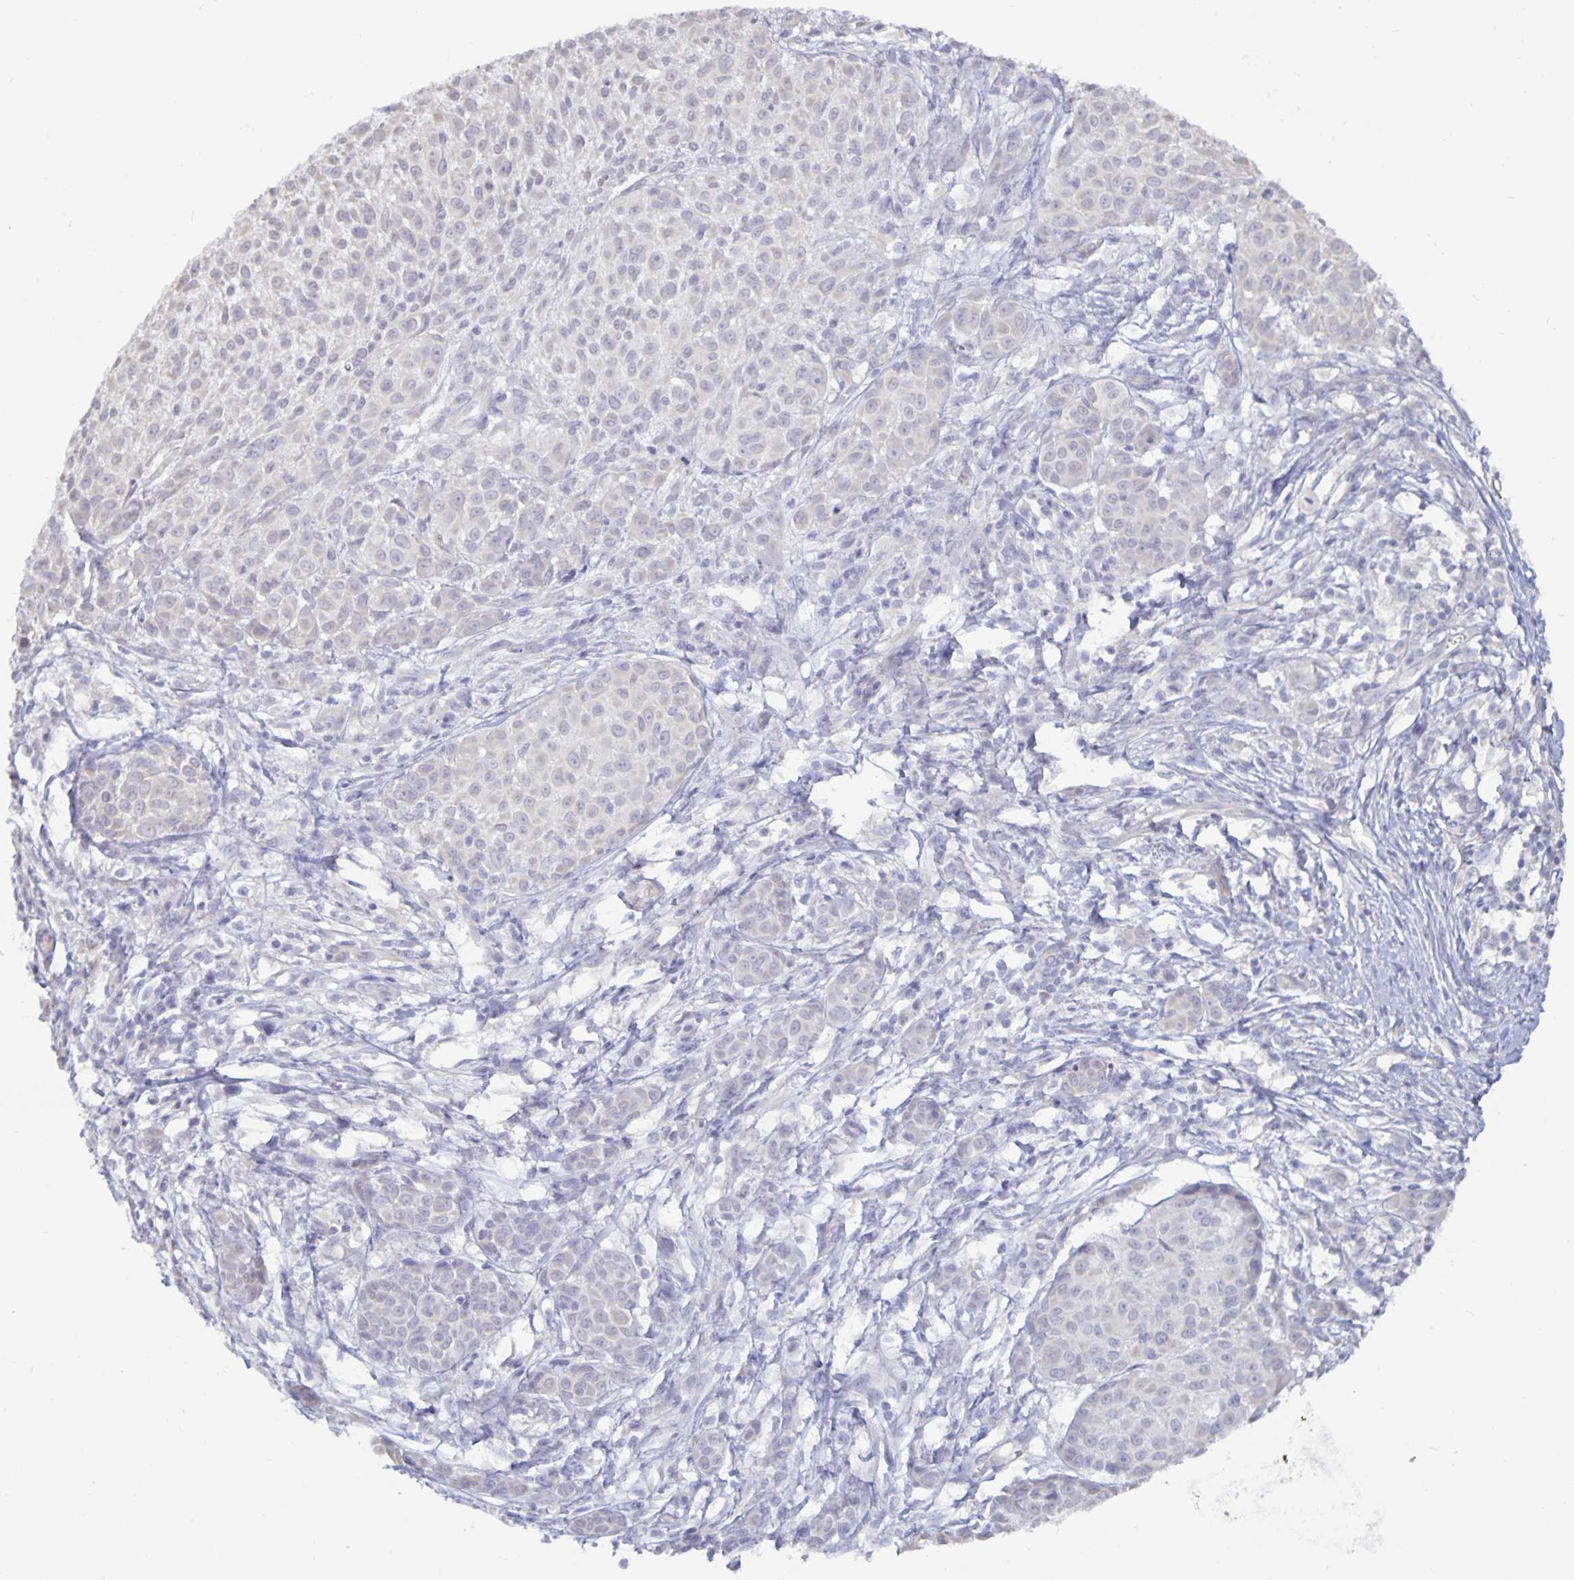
{"staining": {"intensity": "negative", "quantity": "none", "location": "none"}, "tissue": "melanoma", "cell_type": "Tumor cells", "image_type": "cancer", "snomed": [{"axis": "morphology", "description": "Malignant melanoma, NOS"}, {"axis": "topography", "description": "Skin"}], "caption": "IHC of melanoma exhibits no positivity in tumor cells. (DAB immunohistochemistry, high magnification).", "gene": "PLCB3", "patient": {"sex": "male", "age": 48}}